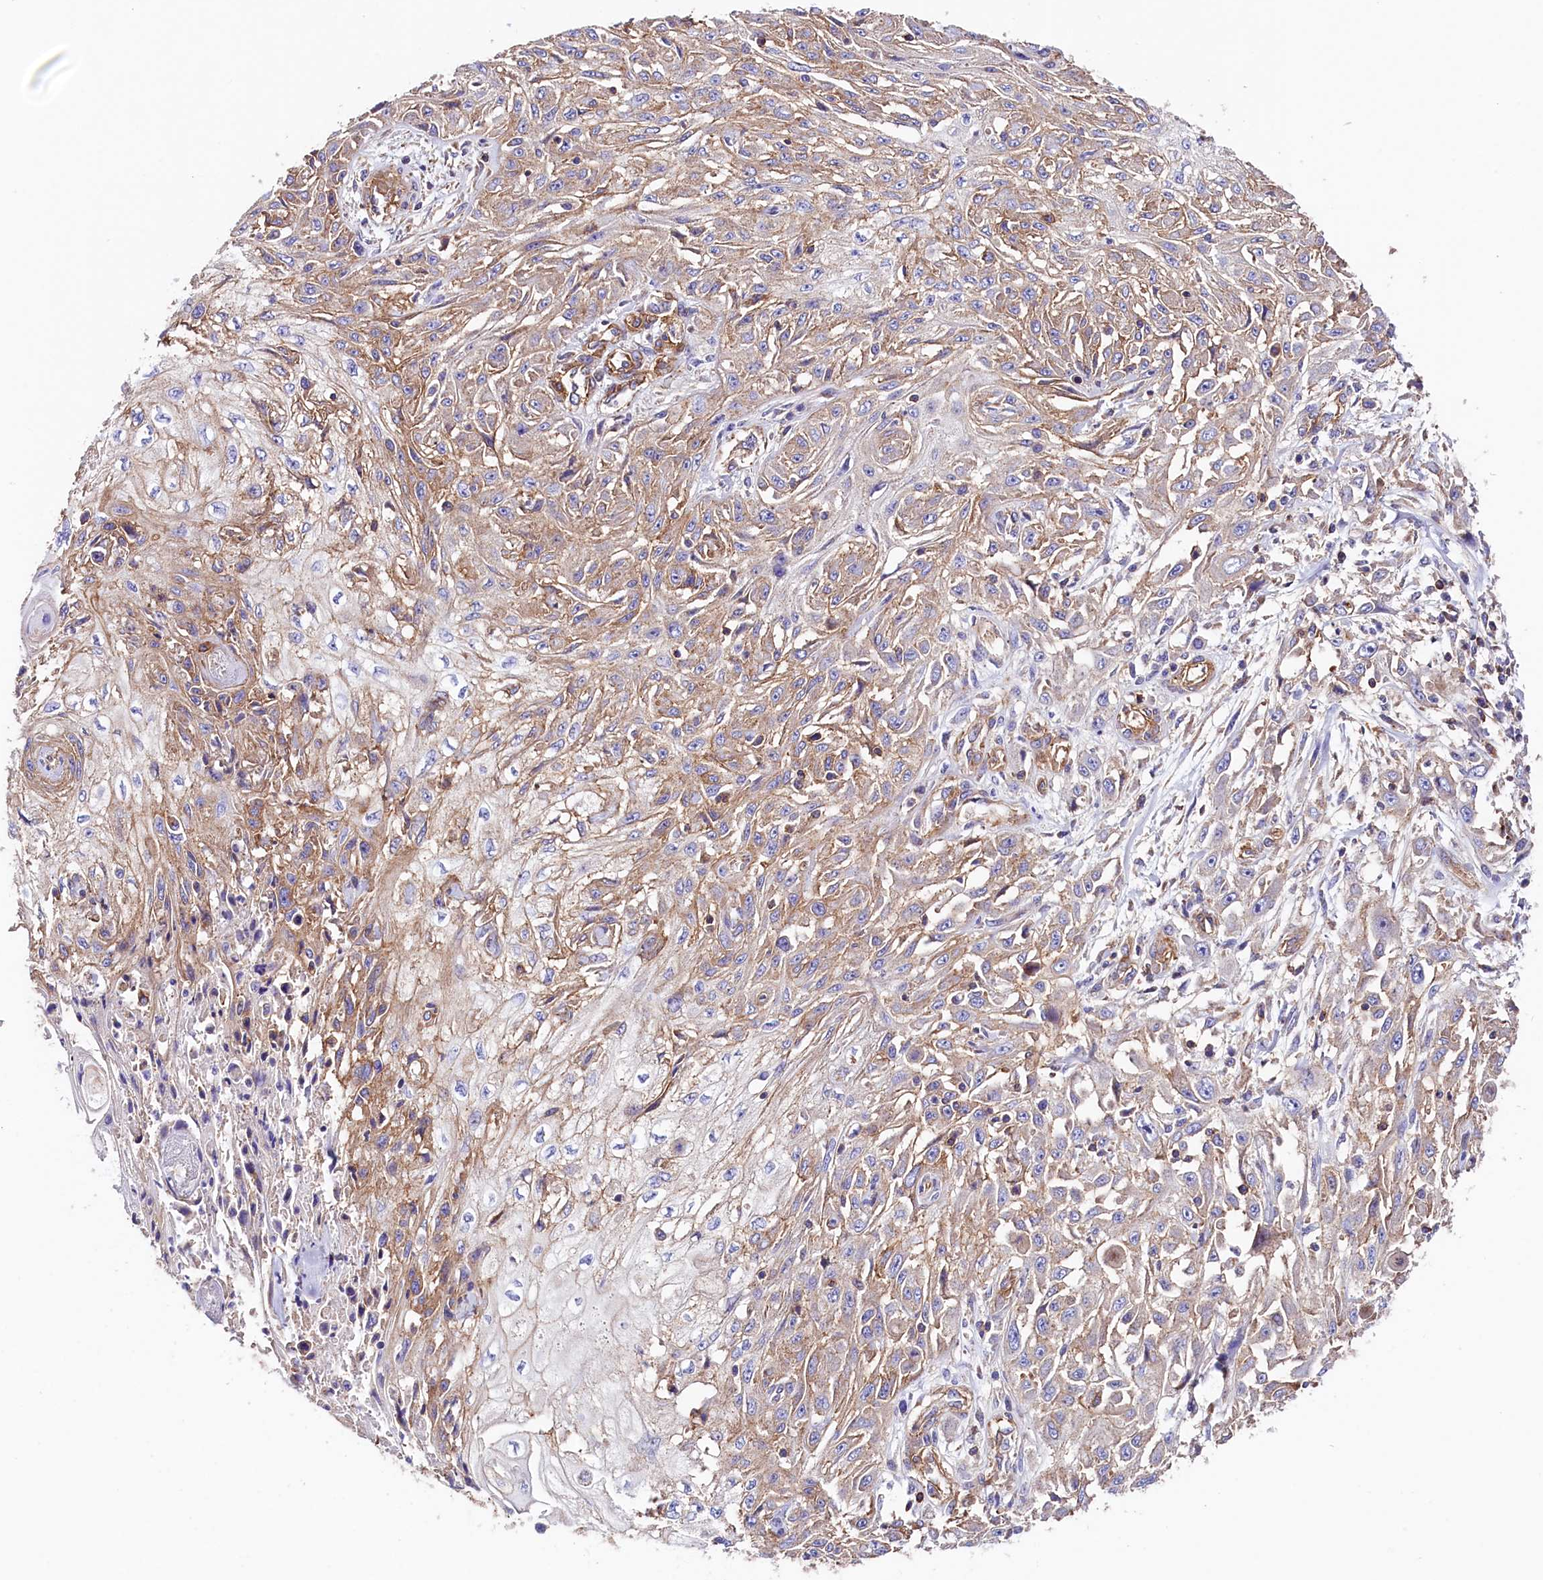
{"staining": {"intensity": "weak", "quantity": "25%-75%", "location": "cytoplasmic/membranous"}, "tissue": "skin cancer", "cell_type": "Tumor cells", "image_type": "cancer", "snomed": [{"axis": "morphology", "description": "Squamous cell carcinoma, NOS"}, {"axis": "morphology", "description": "Squamous cell carcinoma, metastatic, NOS"}, {"axis": "topography", "description": "Skin"}, {"axis": "topography", "description": "Lymph node"}], "caption": "The micrograph exhibits immunohistochemical staining of squamous cell carcinoma (skin). There is weak cytoplasmic/membranous staining is present in about 25%-75% of tumor cells. Using DAB (3,3'-diaminobenzidine) (brown) and hematoxylin (blue) stains, captured at high magnification using brightfield microscopy.", "gene": "ATP2B4", "patient": {"sex": "male", "age": 75}}